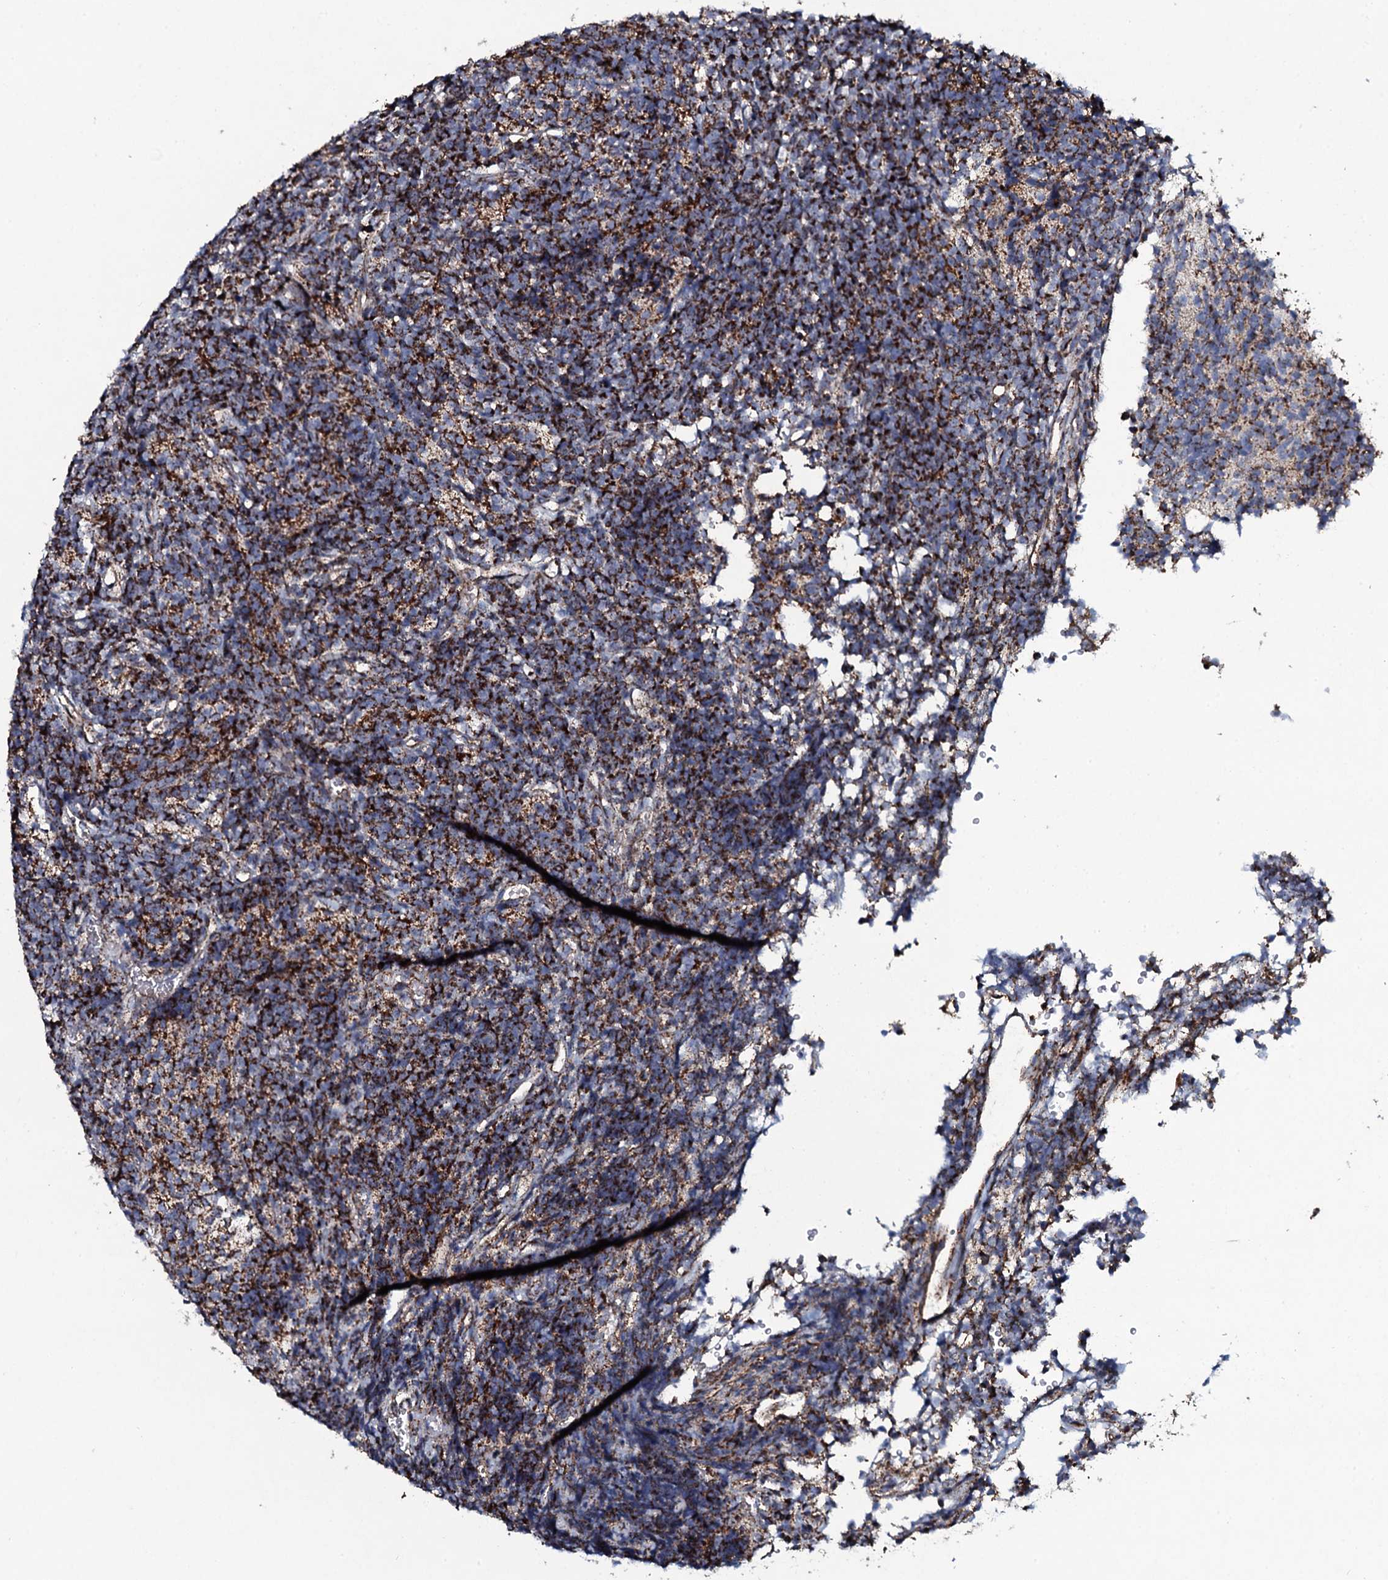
{"staining": {"intensity": "strong", "quantity": ">75%", "location": "cytoplasmic/membranous"}, "tissue": "glioma", "cell_type": "Tumor cells", "image_type": "cancer", "snomed": [{"axis": "morphology", "description": "Glioma, malignant, Low grade"}, {"axis": "topography", "description": "Brain"}], "caption": "This micrograph exhibits immunohistochemistry (IHC) staining of malignant low-grade glioma, with high strong cytoplasmic/membranous expression in about >75% of tumor cells.", "gene": "EVC2", "patient": {"sex": "female", "age": 1}}